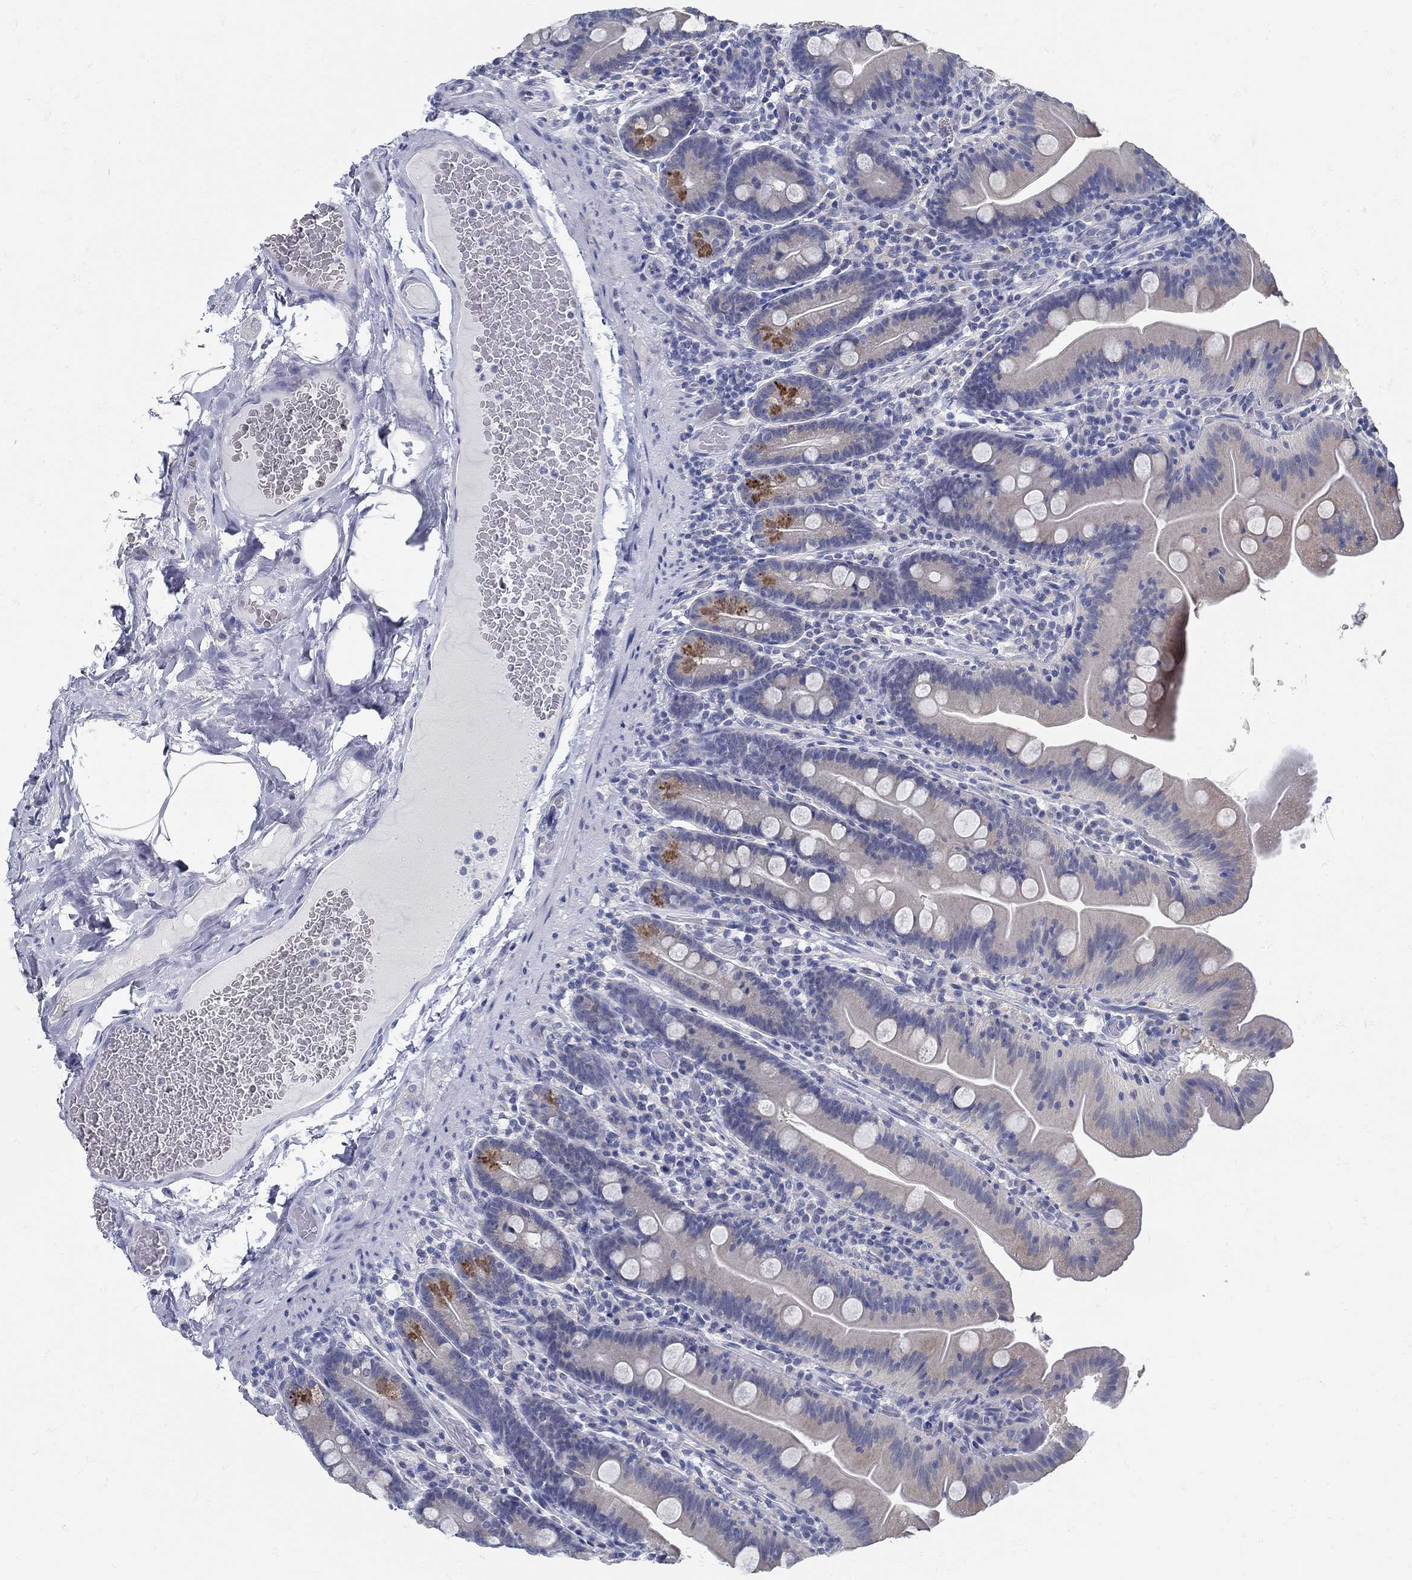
{"staining": {"intensity": "strong", "quantity": "<25%", "location": "cytoplasmic/membranous"}, "tissue": "small intestine", "cell_type": "Glandular cells", "image_type": "normal", "snomed": [{"axis": "morphology", "description": "Normal tissue, NOS"}, {"axis": "topography", "description": "Small intestine"}], "caption": "Protein staining shows strong cytoplasmic/membranous staining in approximately <25% of glandular cells in normal small intestine.", "gene": "ZFAND4", "patient": {"sex": "male", "age": 37}}